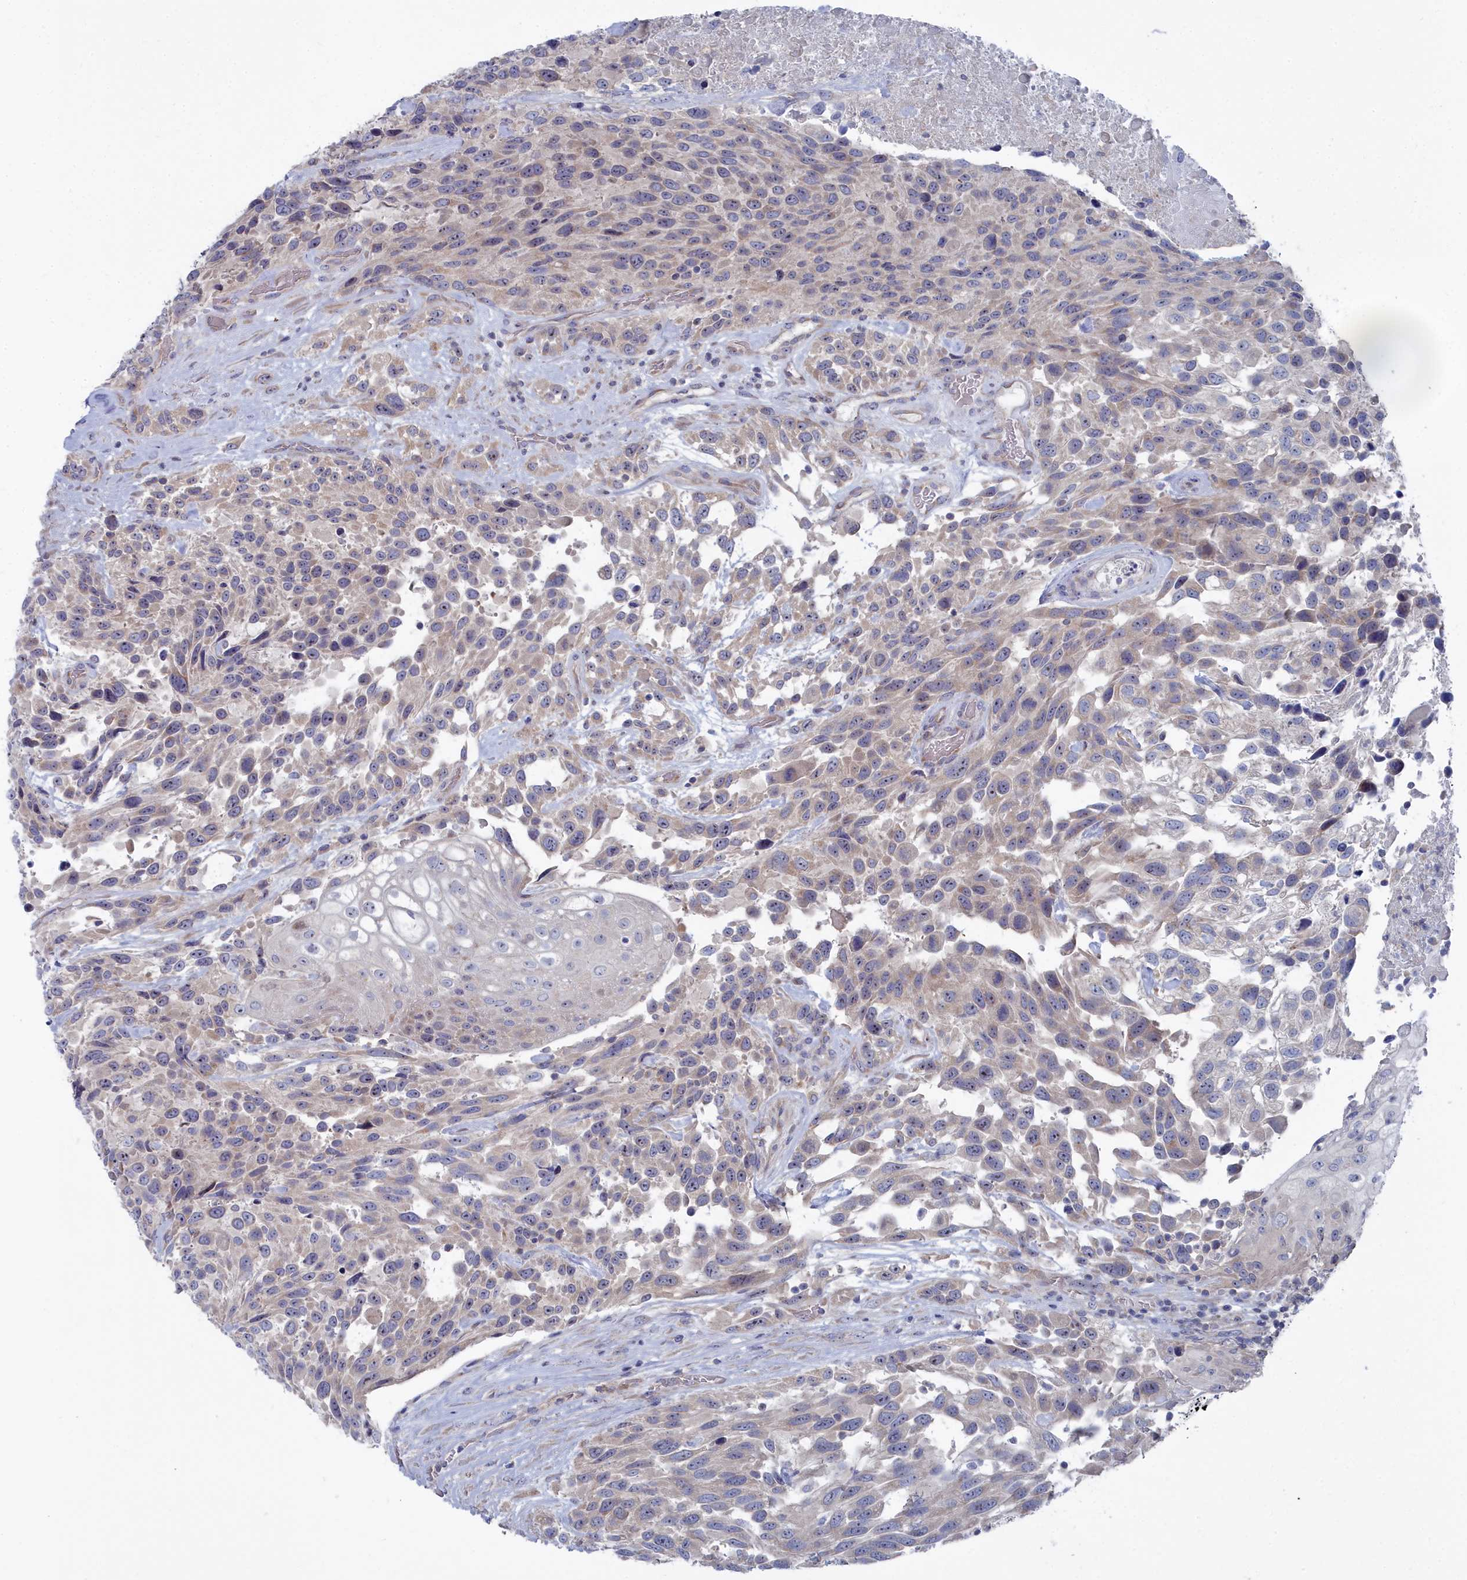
{"staining": {"intensity": "weak", "quantity": "<25%", "location": "cytoplasmic/membranous"}, "tissue": "urothelial cancer", "cell_type": "Tumor cells", "image_type": "cancer", "snomed": [{"axis": "morphology", "description": "Urothelial carcinoma, High grade"}, {"axis": "topography", "description": "Urinary bladder"}], "caption": "This is an immunohistochemistry (IHC) histopathology image of human urothelial carcinoma (high-grade). There is no staining in tumor cells.", "gene": "CCDC149", "patient": {"sex": "female", "age": 70}}